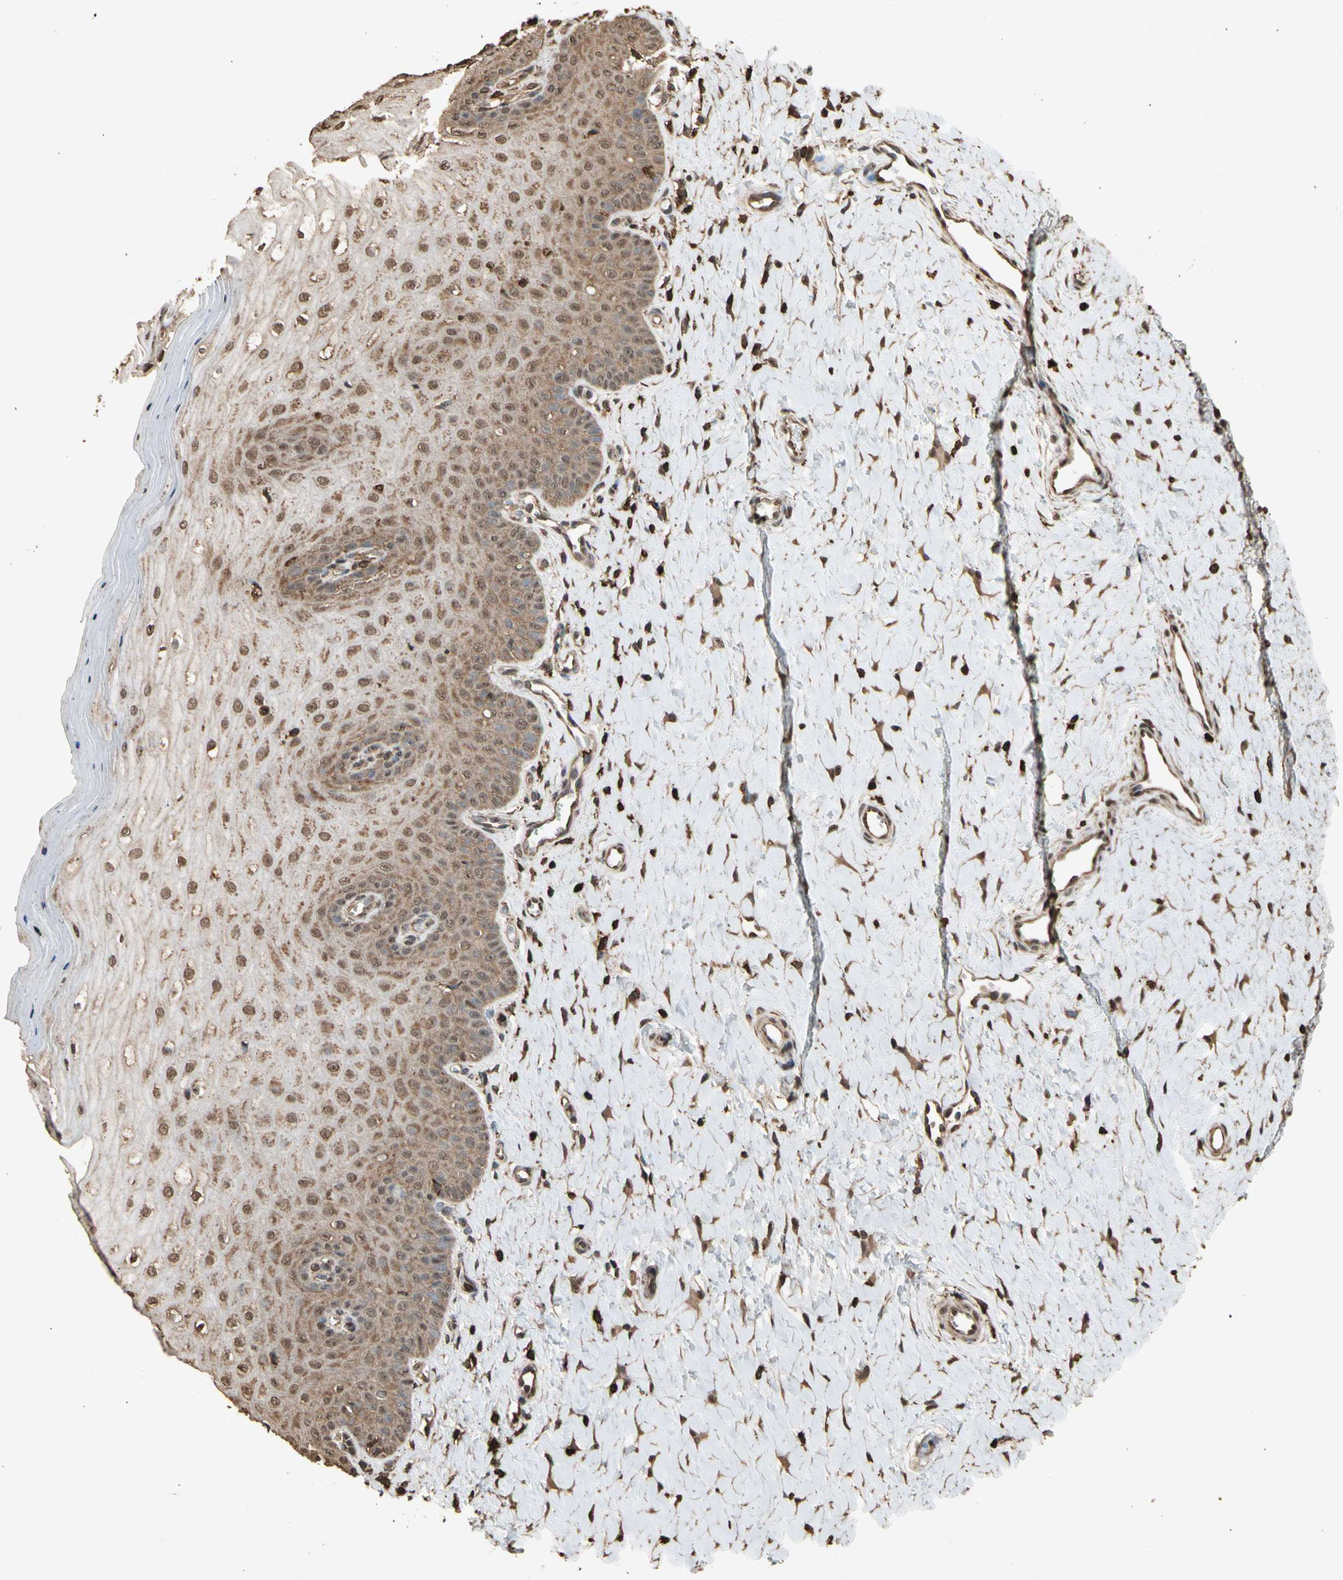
{"staining": {"intensity": "moderate", "quantity": "25%-75%", "location": "cytoplasmic/membranous"}, "tissue": "cervix", "cell_type": "Glandular cells", "image_type": "normal", "snomed": [{"axis": "morphology", "description": "Normal tissue, NOS"}, {"axis": "topography", "description": "Cervix"}], "caption": "IHC (DAB (3,3'-diaminobenzidine)) staining of normal cervix reveals moderate cytoplasmic/membranous protein expression in about 25%-75% of glandular cells.", "gene": "TNFSF13B", "patient": {"sex": "female", "age": 55}}